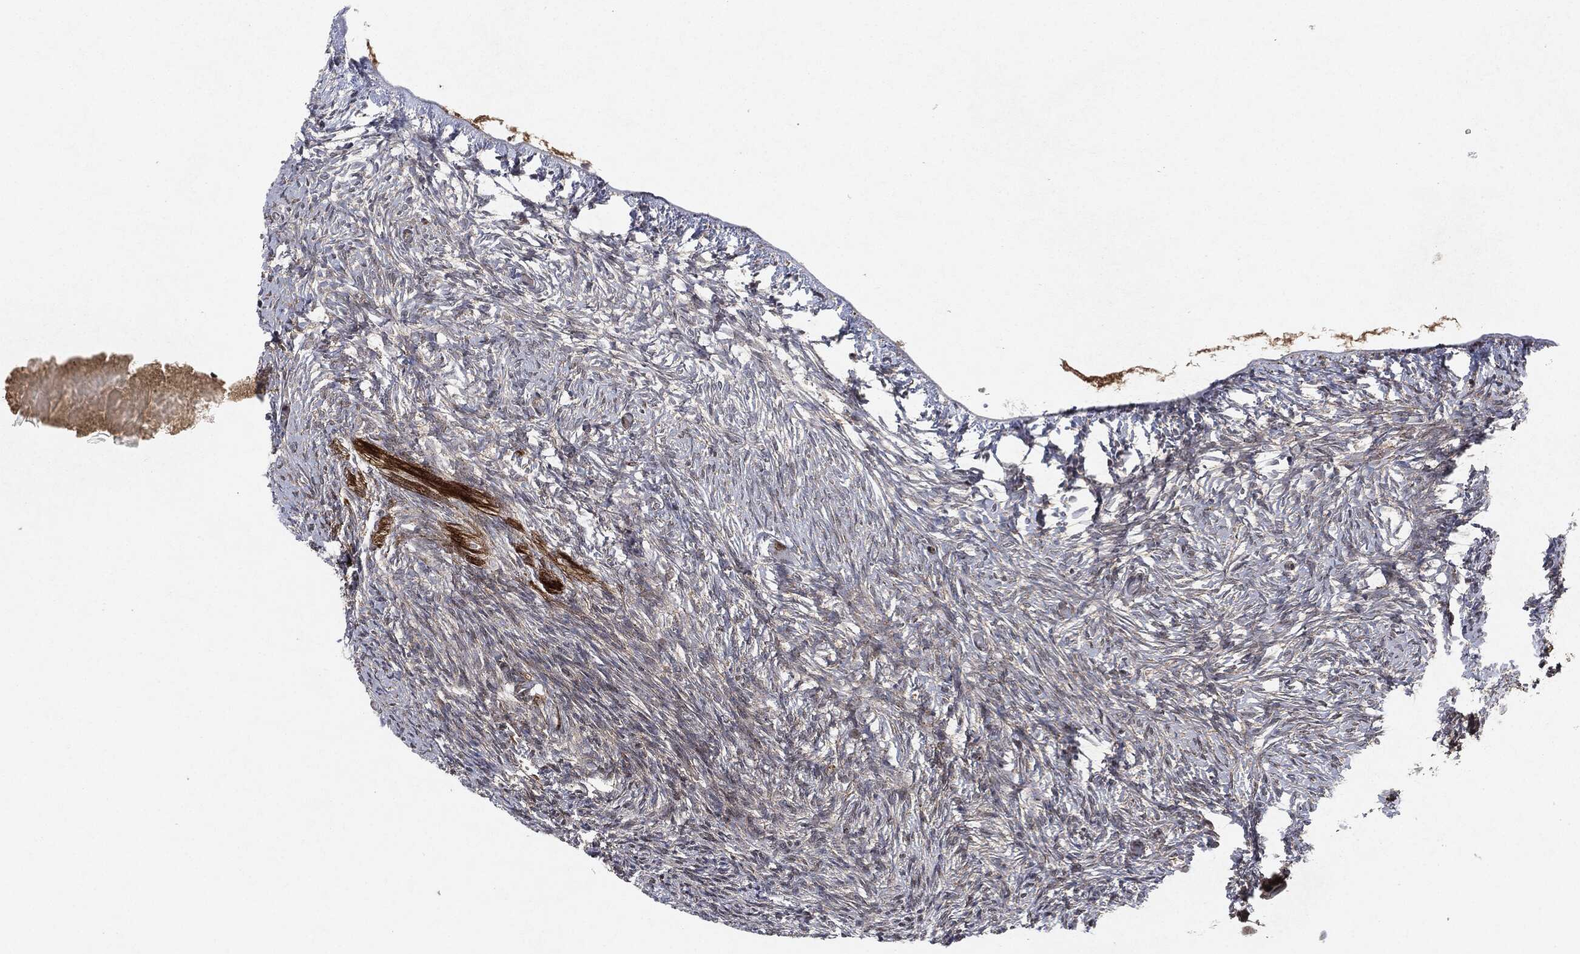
{"staining": {"intensity": "strong", "quantity": ">75%", "location": "cytoplasmic/membranous"}, "tissue": "ovary", "cell_type": "Follicle cells", "image_type": "normal", "snomed": [{"axis": "morphology", "description": "Normal tissue, NOS"}, {"axis": "topography", "description": "Ovary"}], "caption": "Immunohistochemistry staining of unremarkable ovary, which demonstrates high levels of strong cytoplasmic/membranous positivity in approximately >75% of follicle cells indicating strong cytoplasmic/membranous protein expression. The staining was performed using DAB (3,3'-diaminobenzidine) (brown) for protein detection and nuclei were counterstained in hematoxylin (blue).", "gene": "RAF1", "patient": {"sex": "female", "age": 39}}